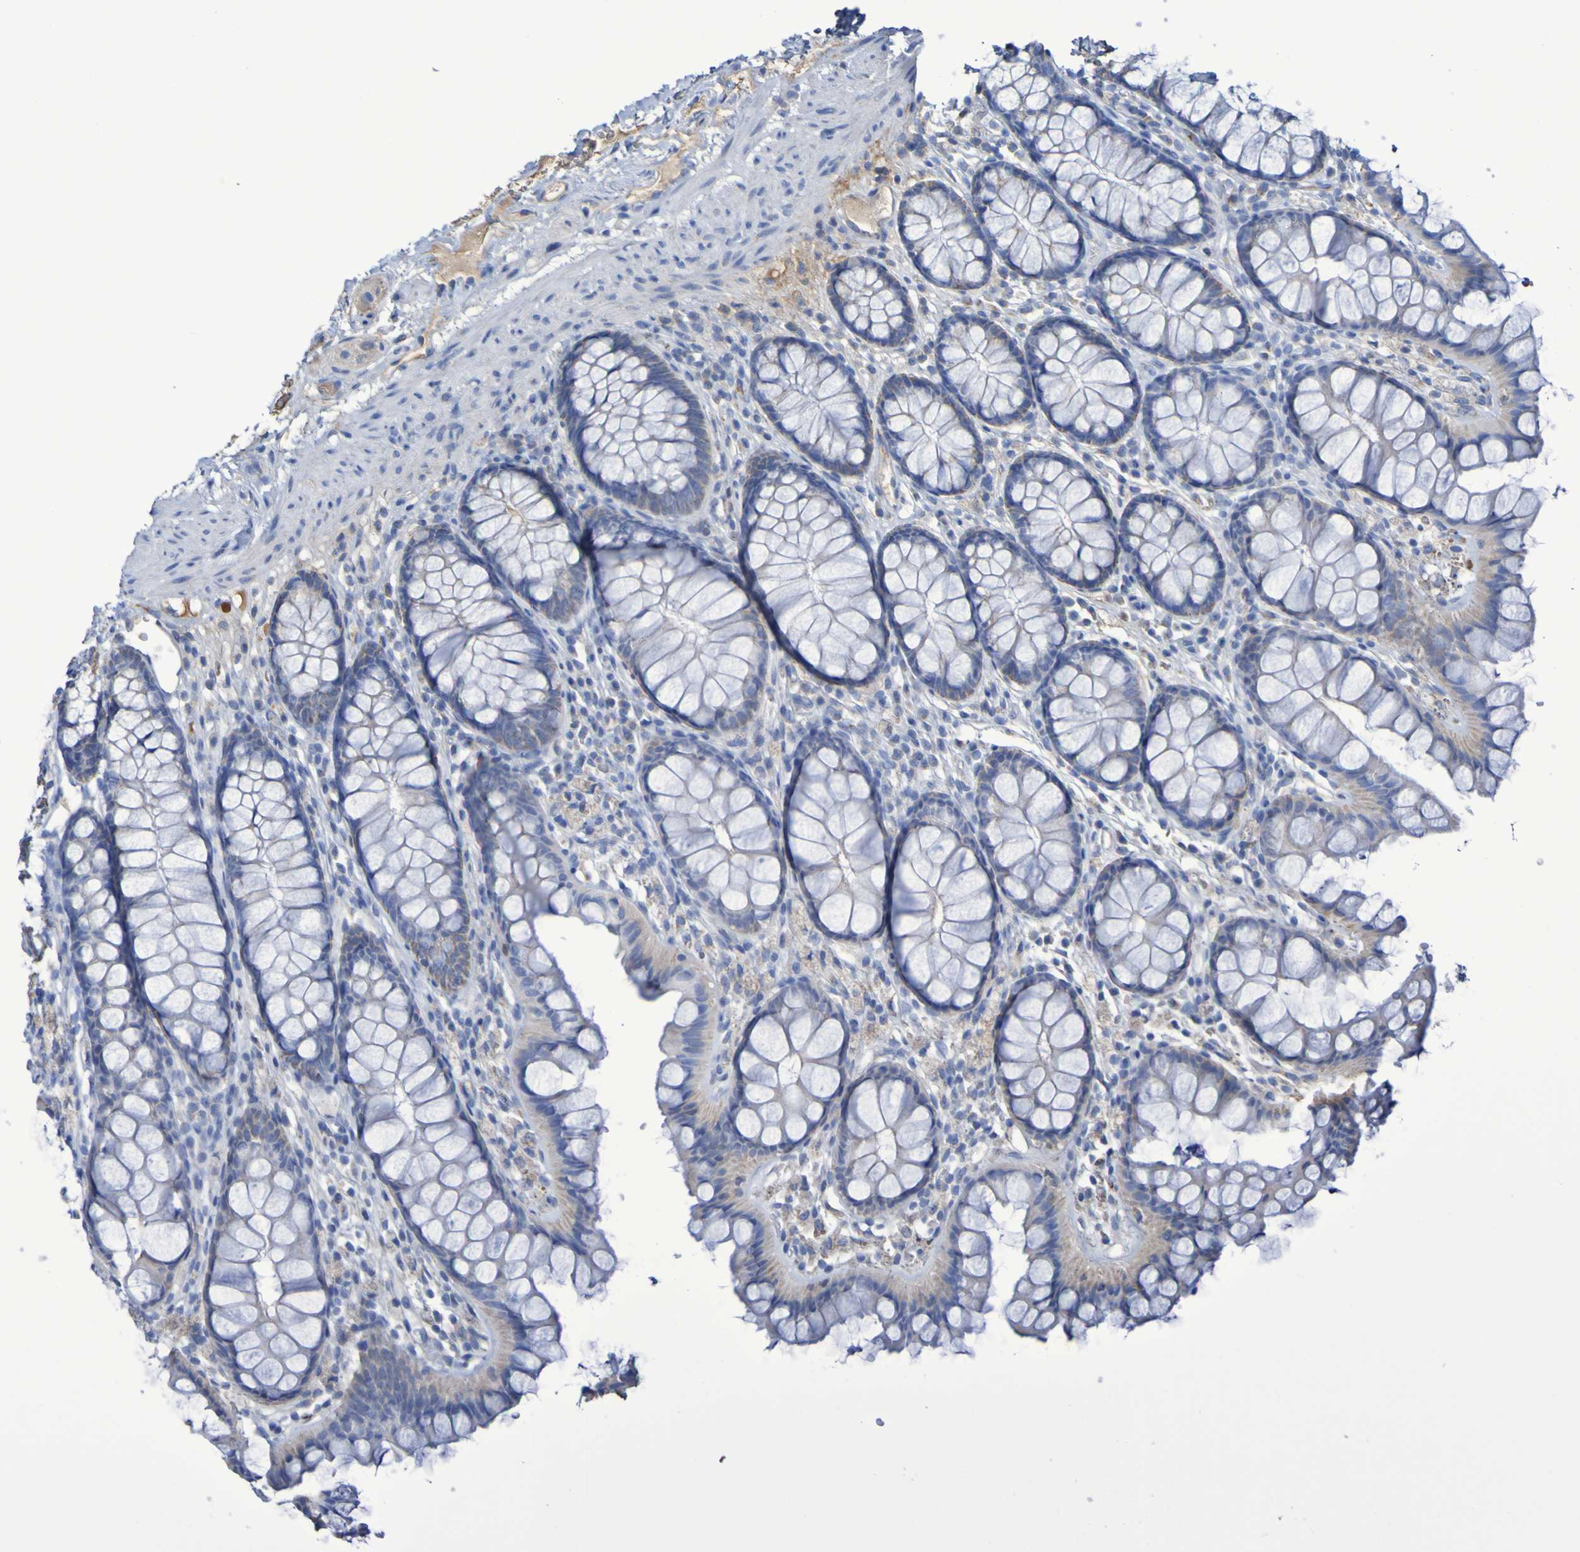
{"staining": {"intensity": "negative", "quantity": "none", "location": "none"}, "tissue": "colon", "cell_type": "Endothelial cells", "image_type": "normal", "snomed": [{"axis": "morphology", "description": "Normal tissue, NOS"}, {"axis": "topography", "description": "Colon"}], "caption": "Photomicrograph shows no protein positivity in endothelial cells of benign colon. (DAB (3,3'-diaminobenzidine) immunohistochemistry, high magnification).", "gene": "CNTN2", "patient": {"sex": "female", "age": 55}}